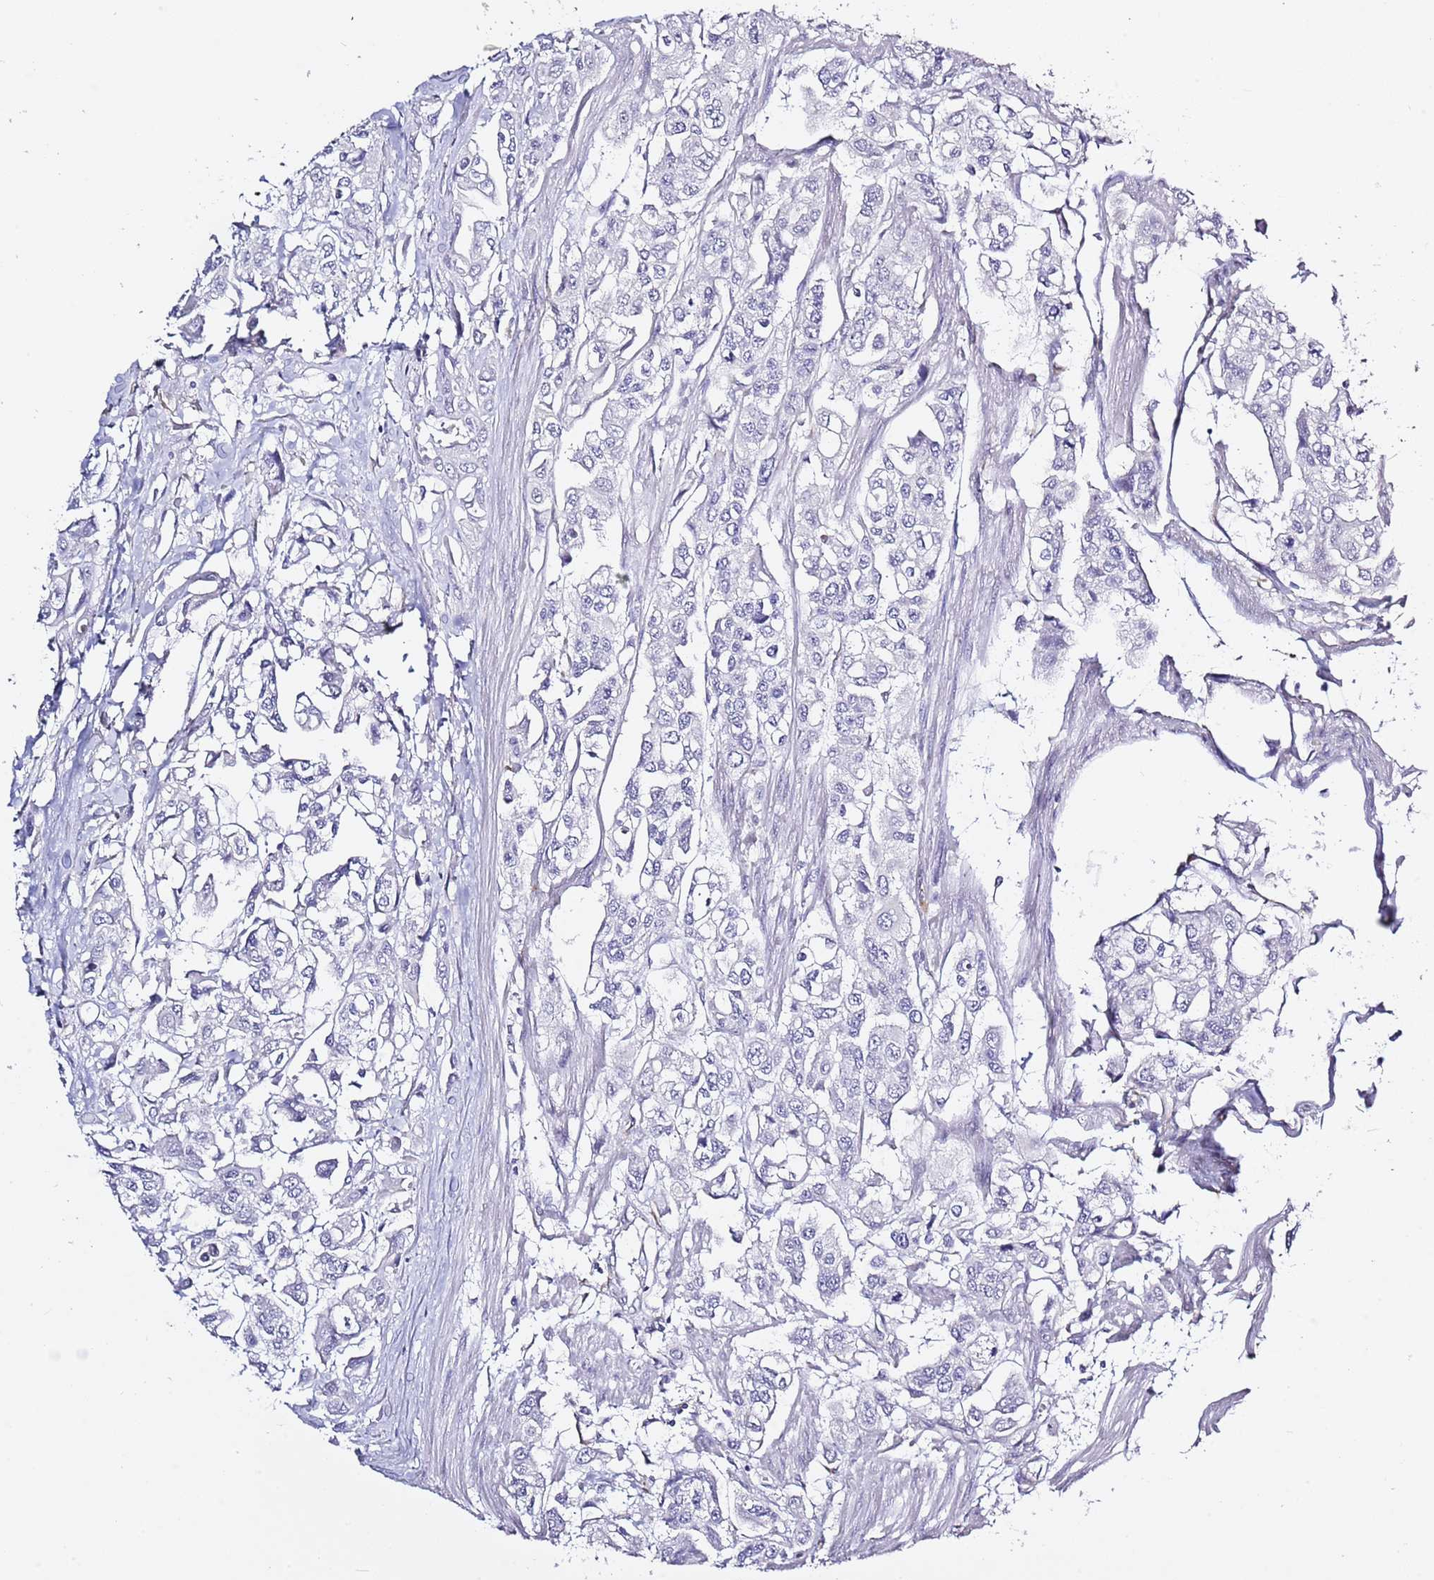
{"staining": {"intensity": "negative", "quantity": "none", "location": "none"}, "tissue": "urothelial cancer", "cell_type": "Tumor cells", "image_type": "cancer", "snomed": [{"axis": "morphology", "description": "Urothelial carcinoma, High grade"}, {"axis": "topography", "description": "Urinary bladder"}], "caption": "Tumor cells show no significant protein staining in urothelial carcinoma (high-grade). The staining was performed using DAB to visualize the protein expression in brown, while the nuclei were stained in blue with hematoxylin (Magnification: 20x).", "gene": "RFK", "patient": {"sex": "male", "age": 67}}